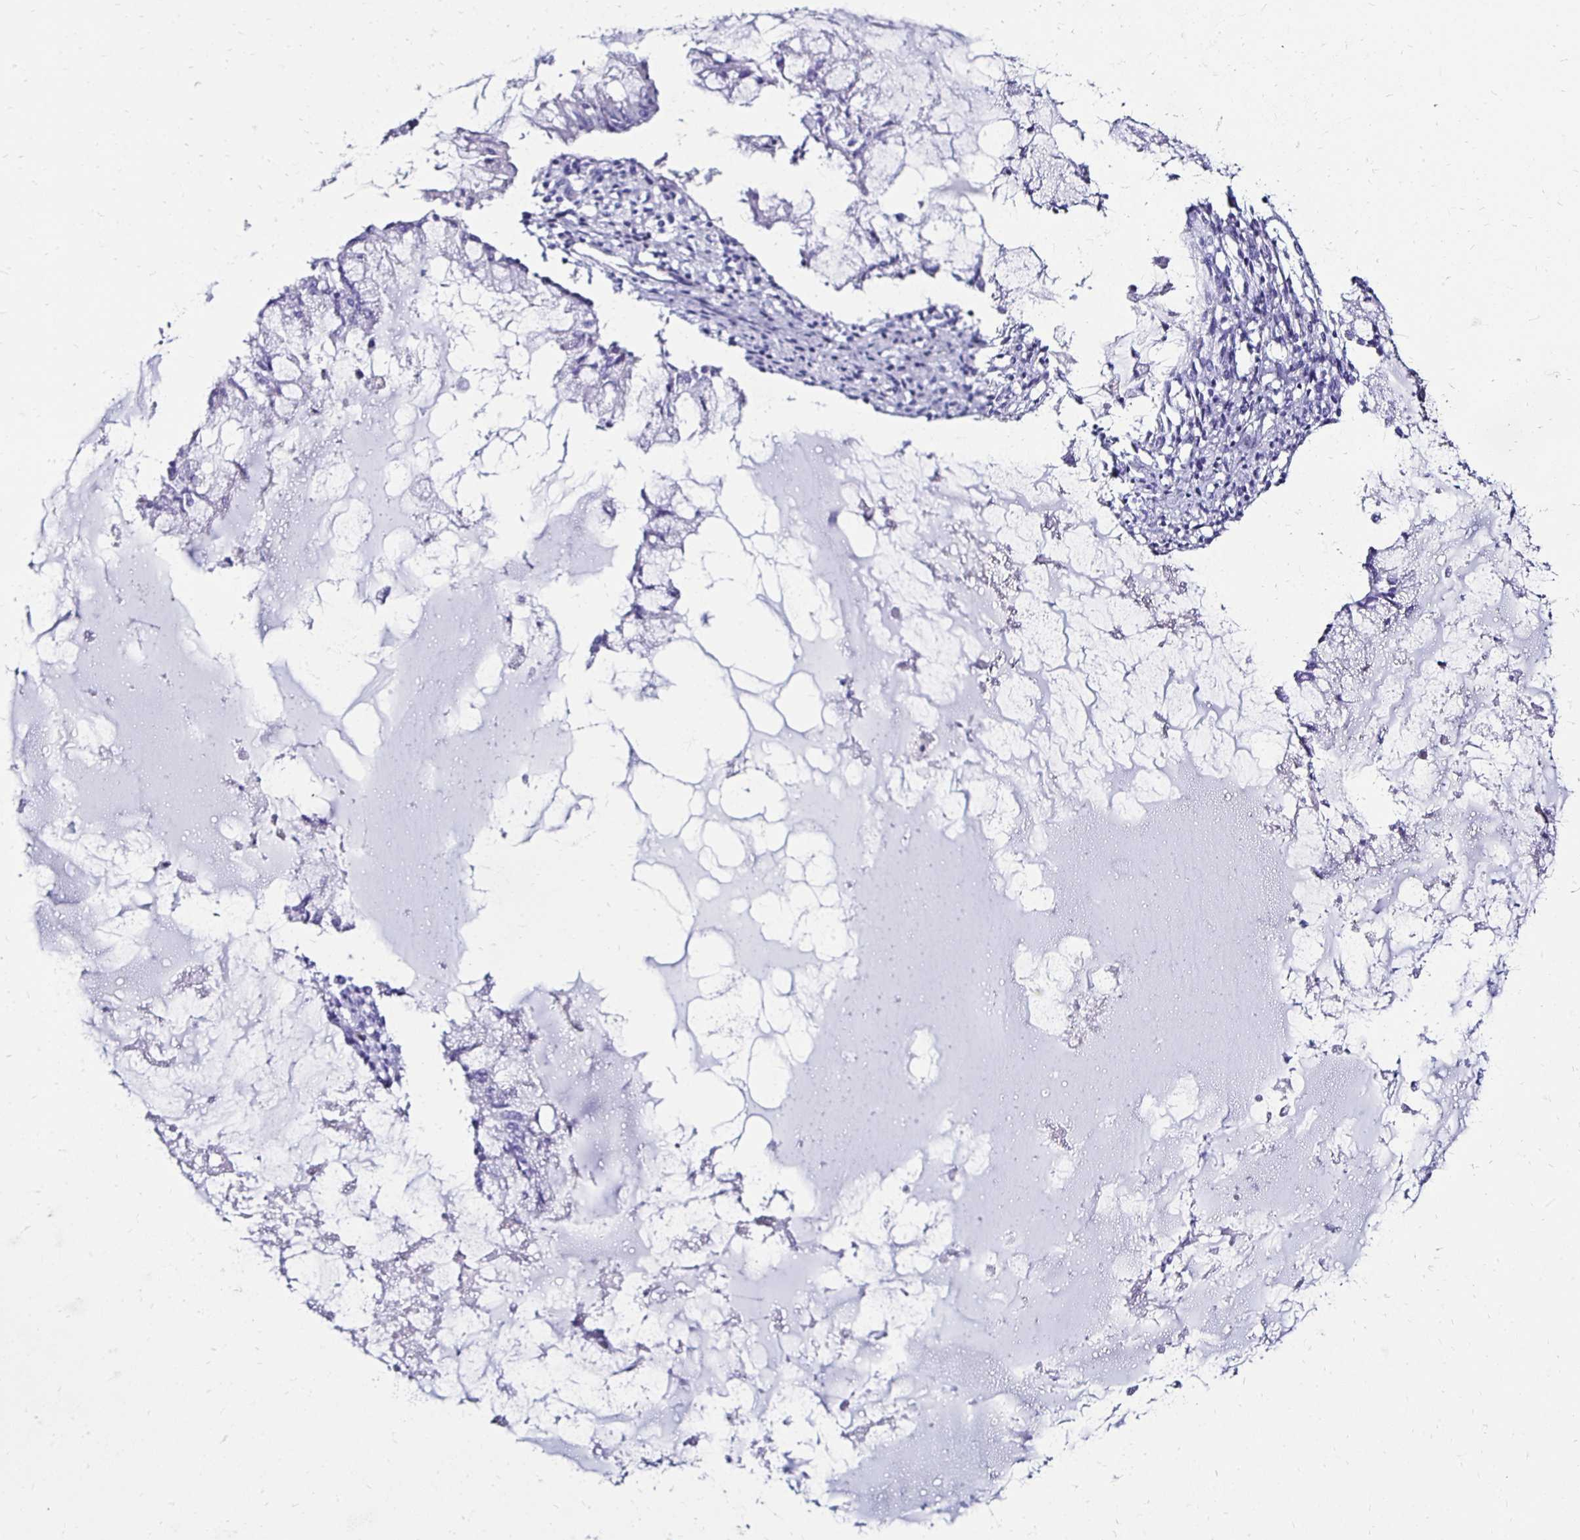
{"staining": {"intensity": "negative", "quantity": "none", "location": "none"}, "tissue": "ovarian cancer", "cell_type": "Tumor cells", "image_type": "cancer", "snomed": [{"axis": "morphology", "description": "Cystadenocarcinoma, mucinous, NOS"}, {"axis": "topography", "description": "Ovary"}], "caption": "This is an immunohistochemistry micrograph of human mucinous cystadenocarcinoma (ovarian). There is no positivity in tumor cells.", "gene": "KCNT1", "patient": {"sex": "female", "age": 34}}